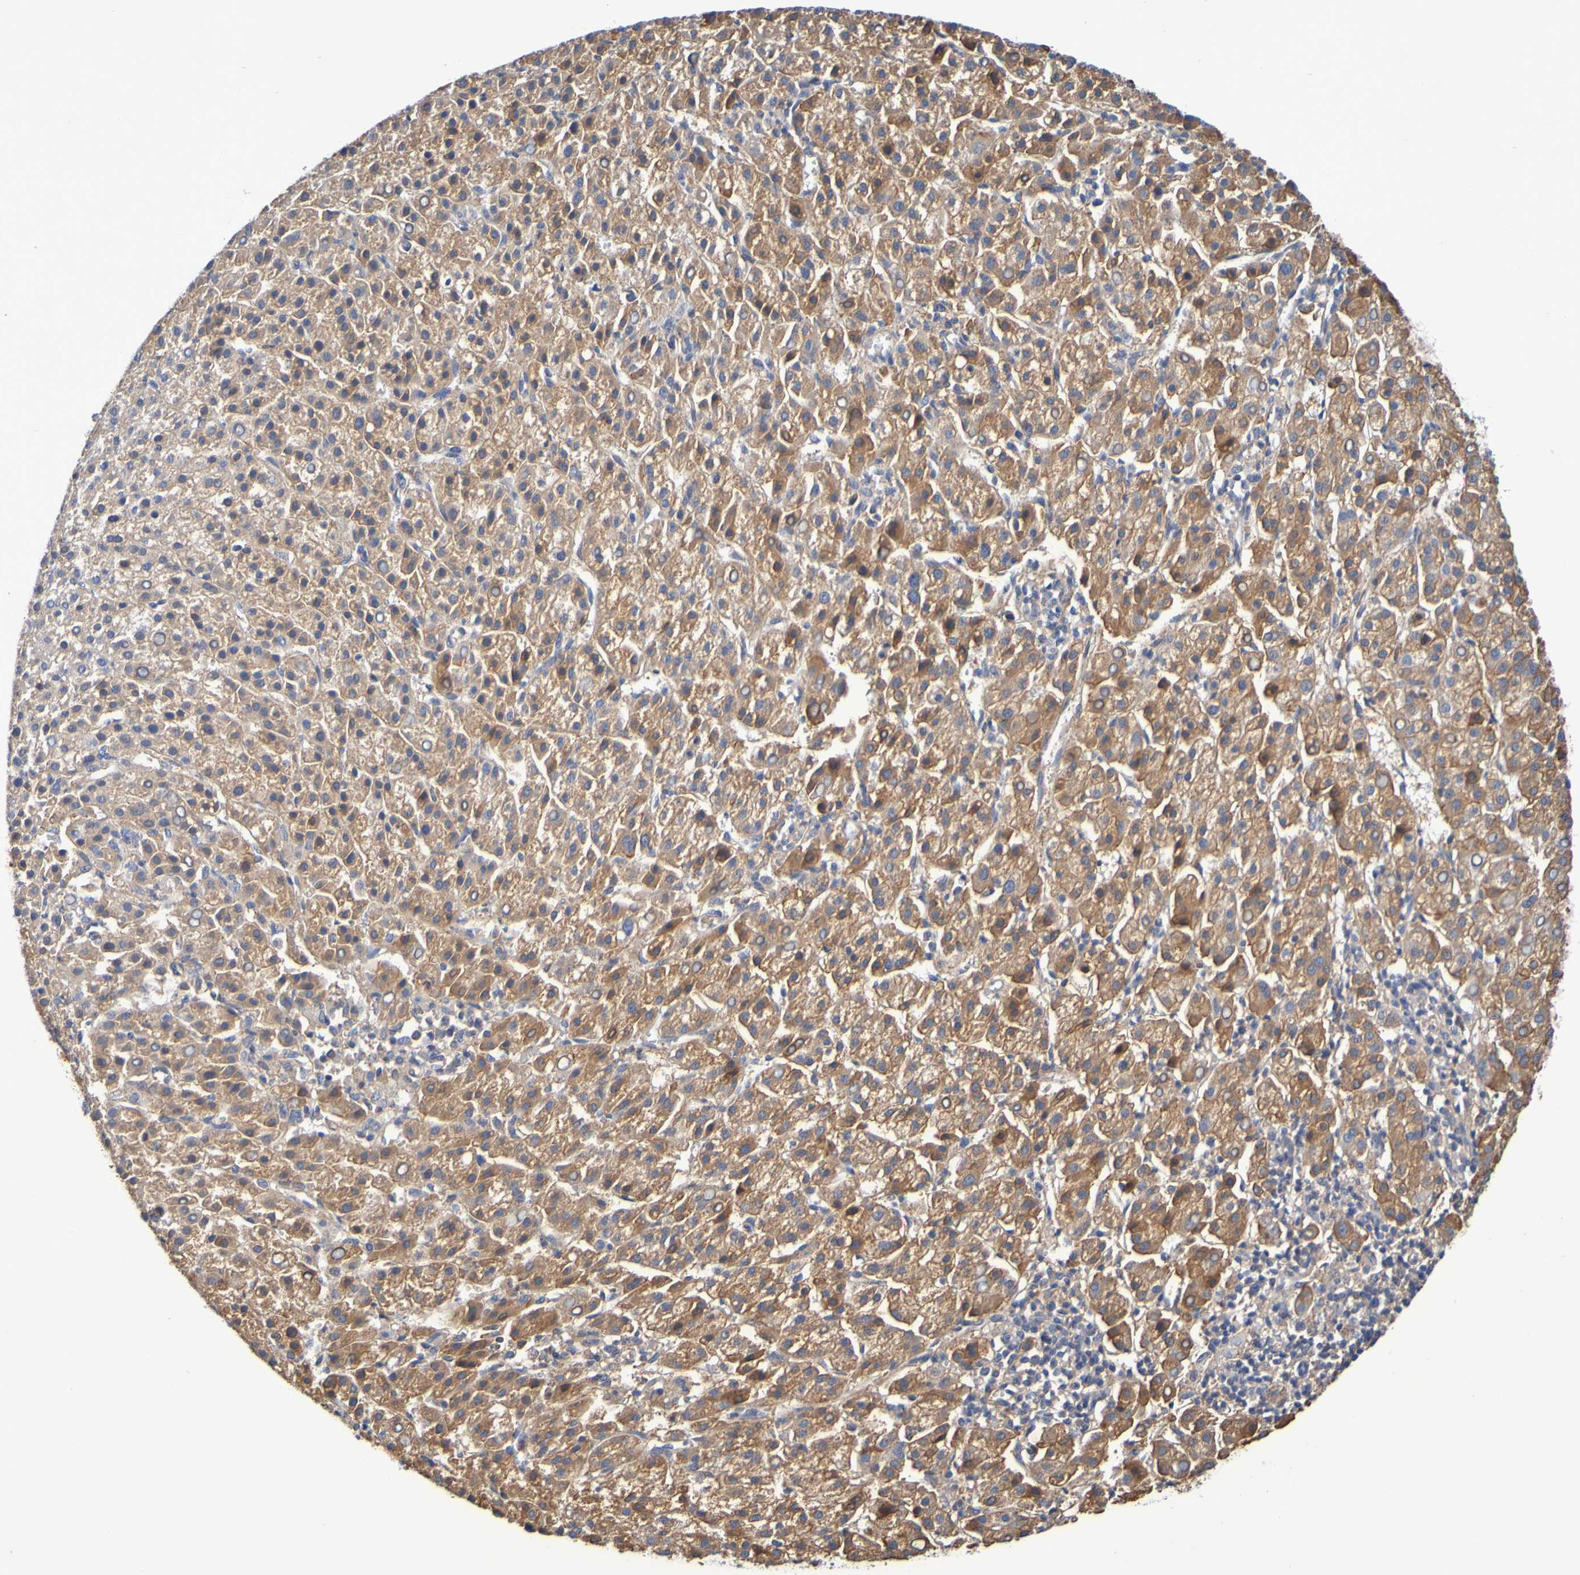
{"staining": {"intensity": "moderate", "quantity": ">75%", "location": "cytoplasmic/membranous"}, "tissue": "liver cancer", "cell_type": "Tumor cells", "image_type": "cancer", "snomed": [{"axis": "morphology", "description": "Carcinoma, Hepatocellular, NOS"}, {"axis": "topography", "description": "Liver"}], "caption": "A photomicrograph showing moderate cytoplasmic/membranous positivity in about >75% of tumor cells in liver cancer, as visualized by brown immunohistochemical staining.", "gene": "GAB3", "patient": {"sex": "female", "age": 58}}